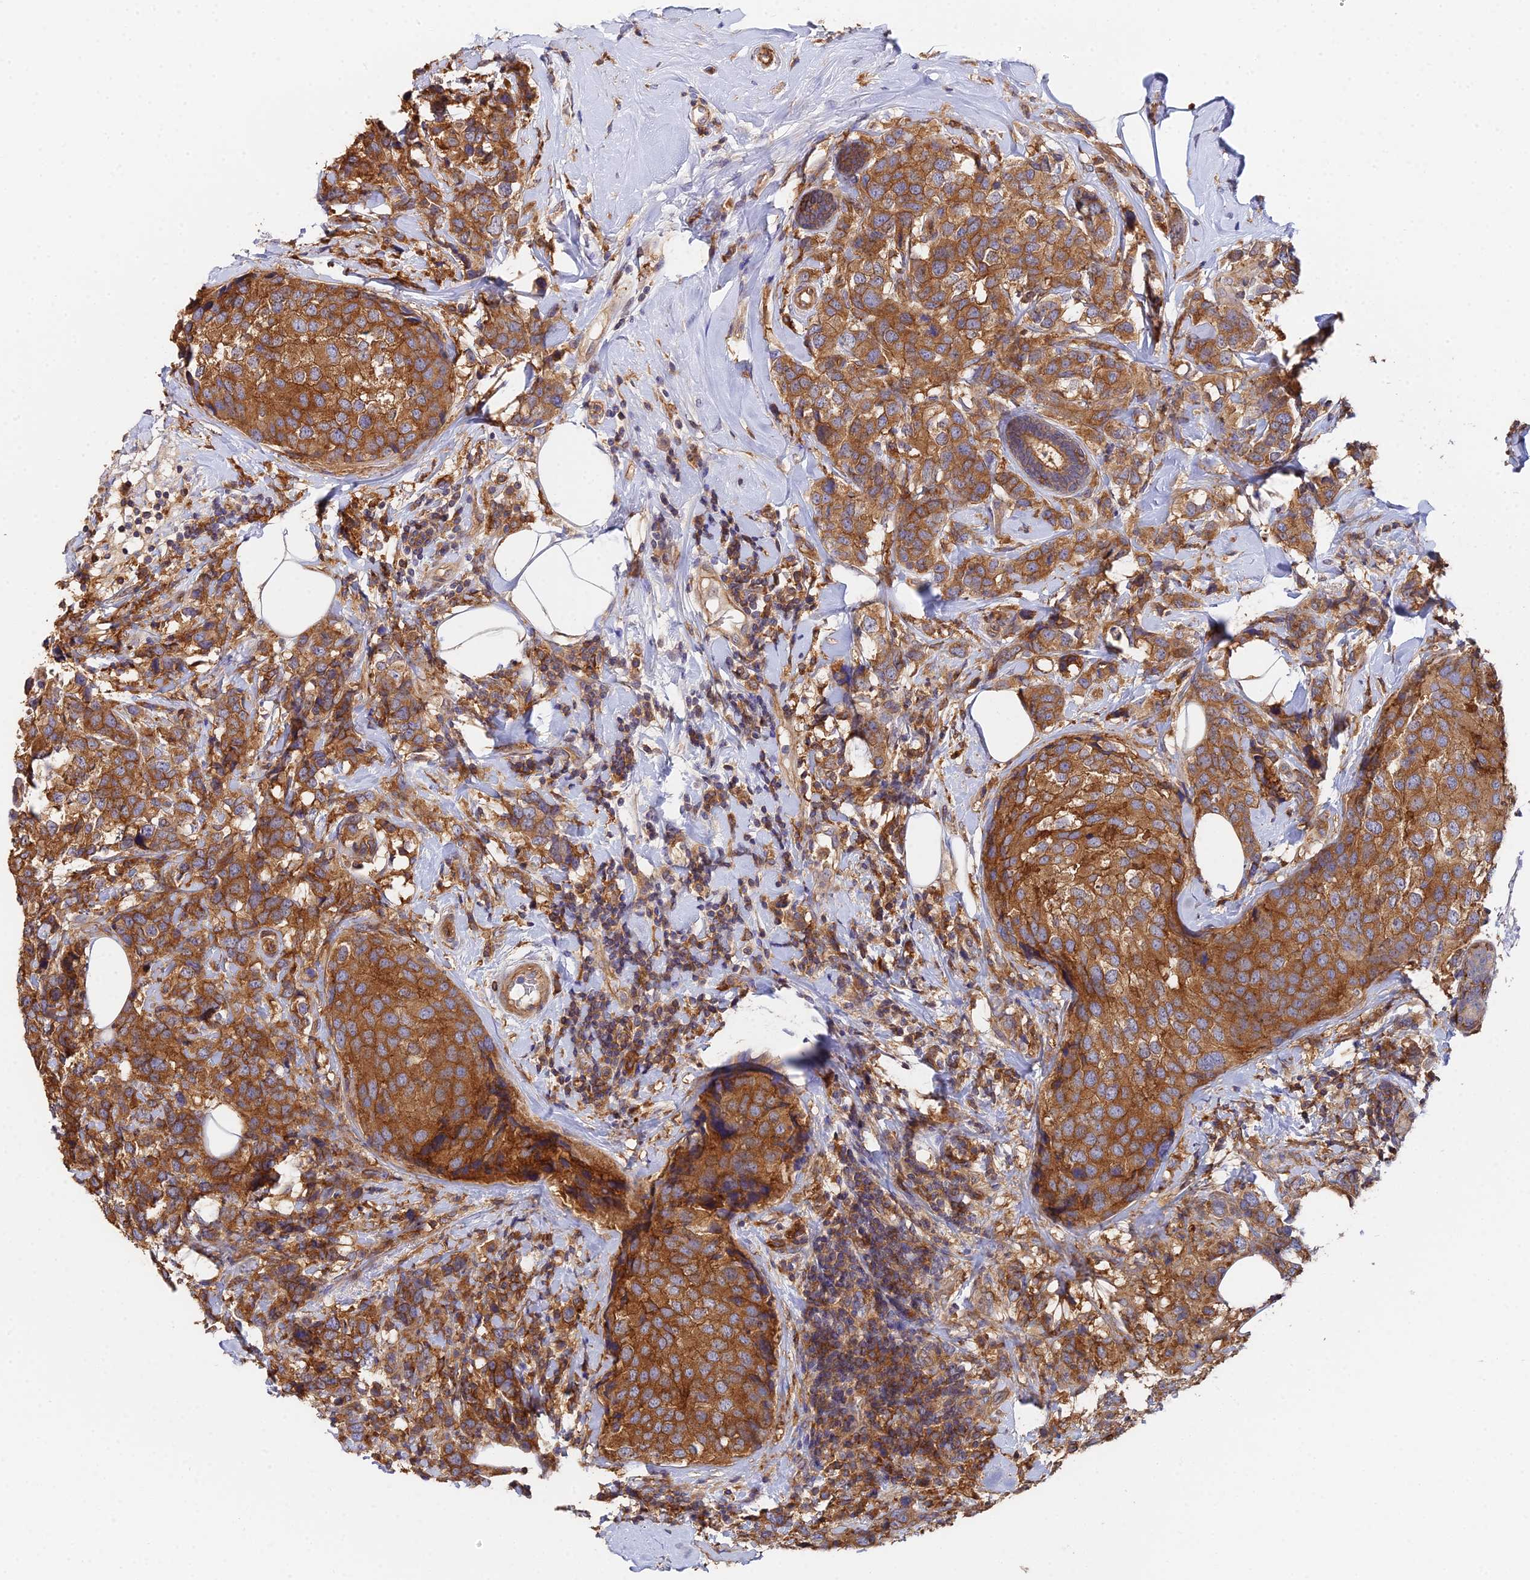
{"staining": {"intensity": "strong", "quantity": ">75%", "location": "cytoplasmic/membranous"}, "tissue": "breast cancer", "cell_type": "Tumor cells", "image_type": "cancer", "snomed": [{"axis": "morphology", "description": "Lobular carcinoma"}, {"axis": "topography", "description": "Breast"}], "caption": "Strong cytoplasmic/membranous staining for a protein is identified in approximately >75% of tumor cells of breast cancer (lobular carcinoma) using immunohistochemistry (IHC).", "gene": "GNG5B", "patient": {"sex": "female", "age": 59}}